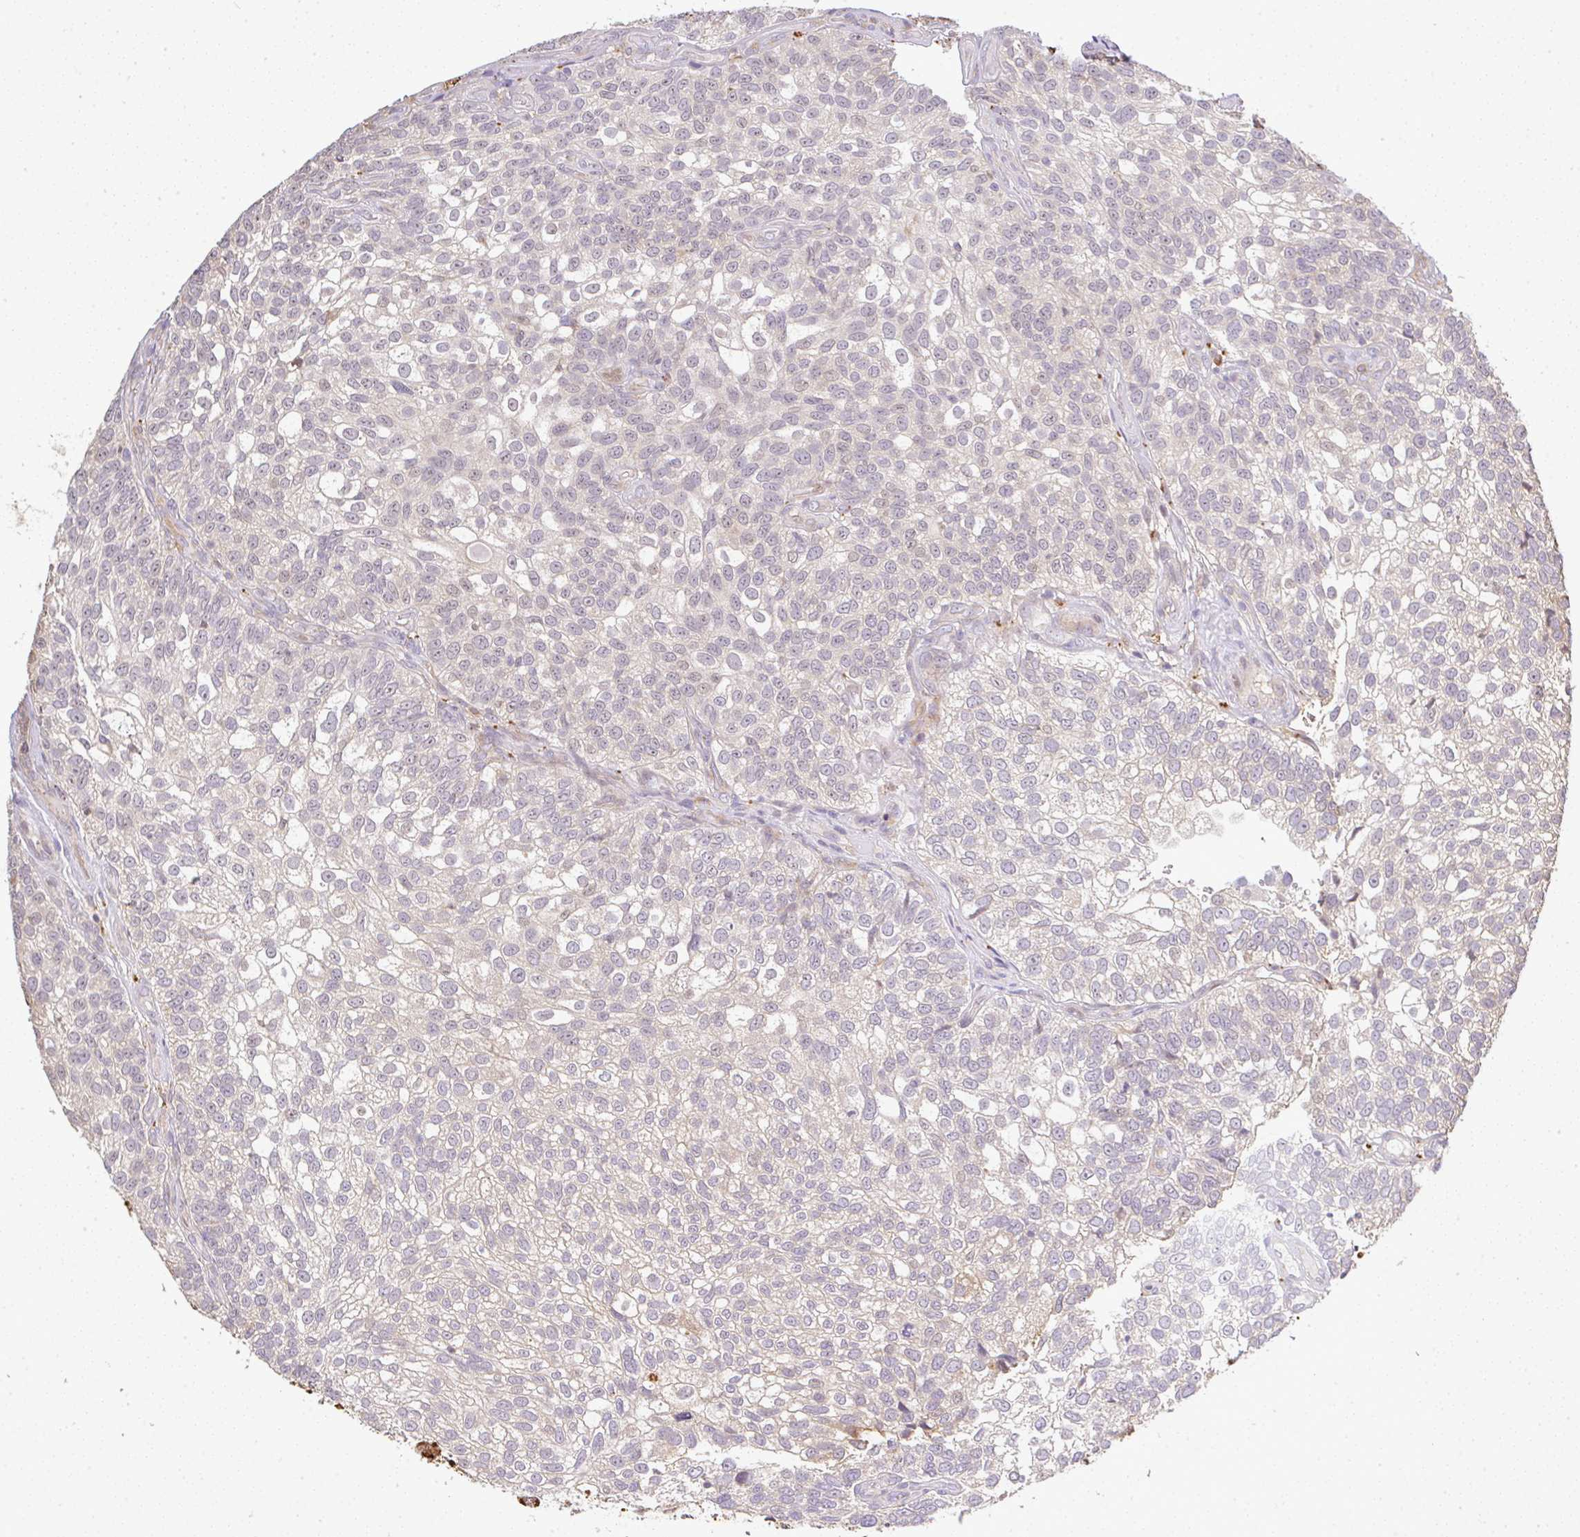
{"staining": {"intensity": "weak", "quantity": "<25%", "location": "nuclear"}, "tissue": "urothelial cancer", "cell_type": "Tumor cells", "image_type": "cancer", "snomed": [{"axis": "morphology", "description": "Urothelial carcinoma, NOS"}, {"axis": "topography", "description": "Urinary bladder"}], "caption": "Immunohistochemical staining of transitional cell carcinoma exhibits no significant positivity in tumor cells.", "gene": "FAM153A", "patient": {"sex": "male", "age": 87}}